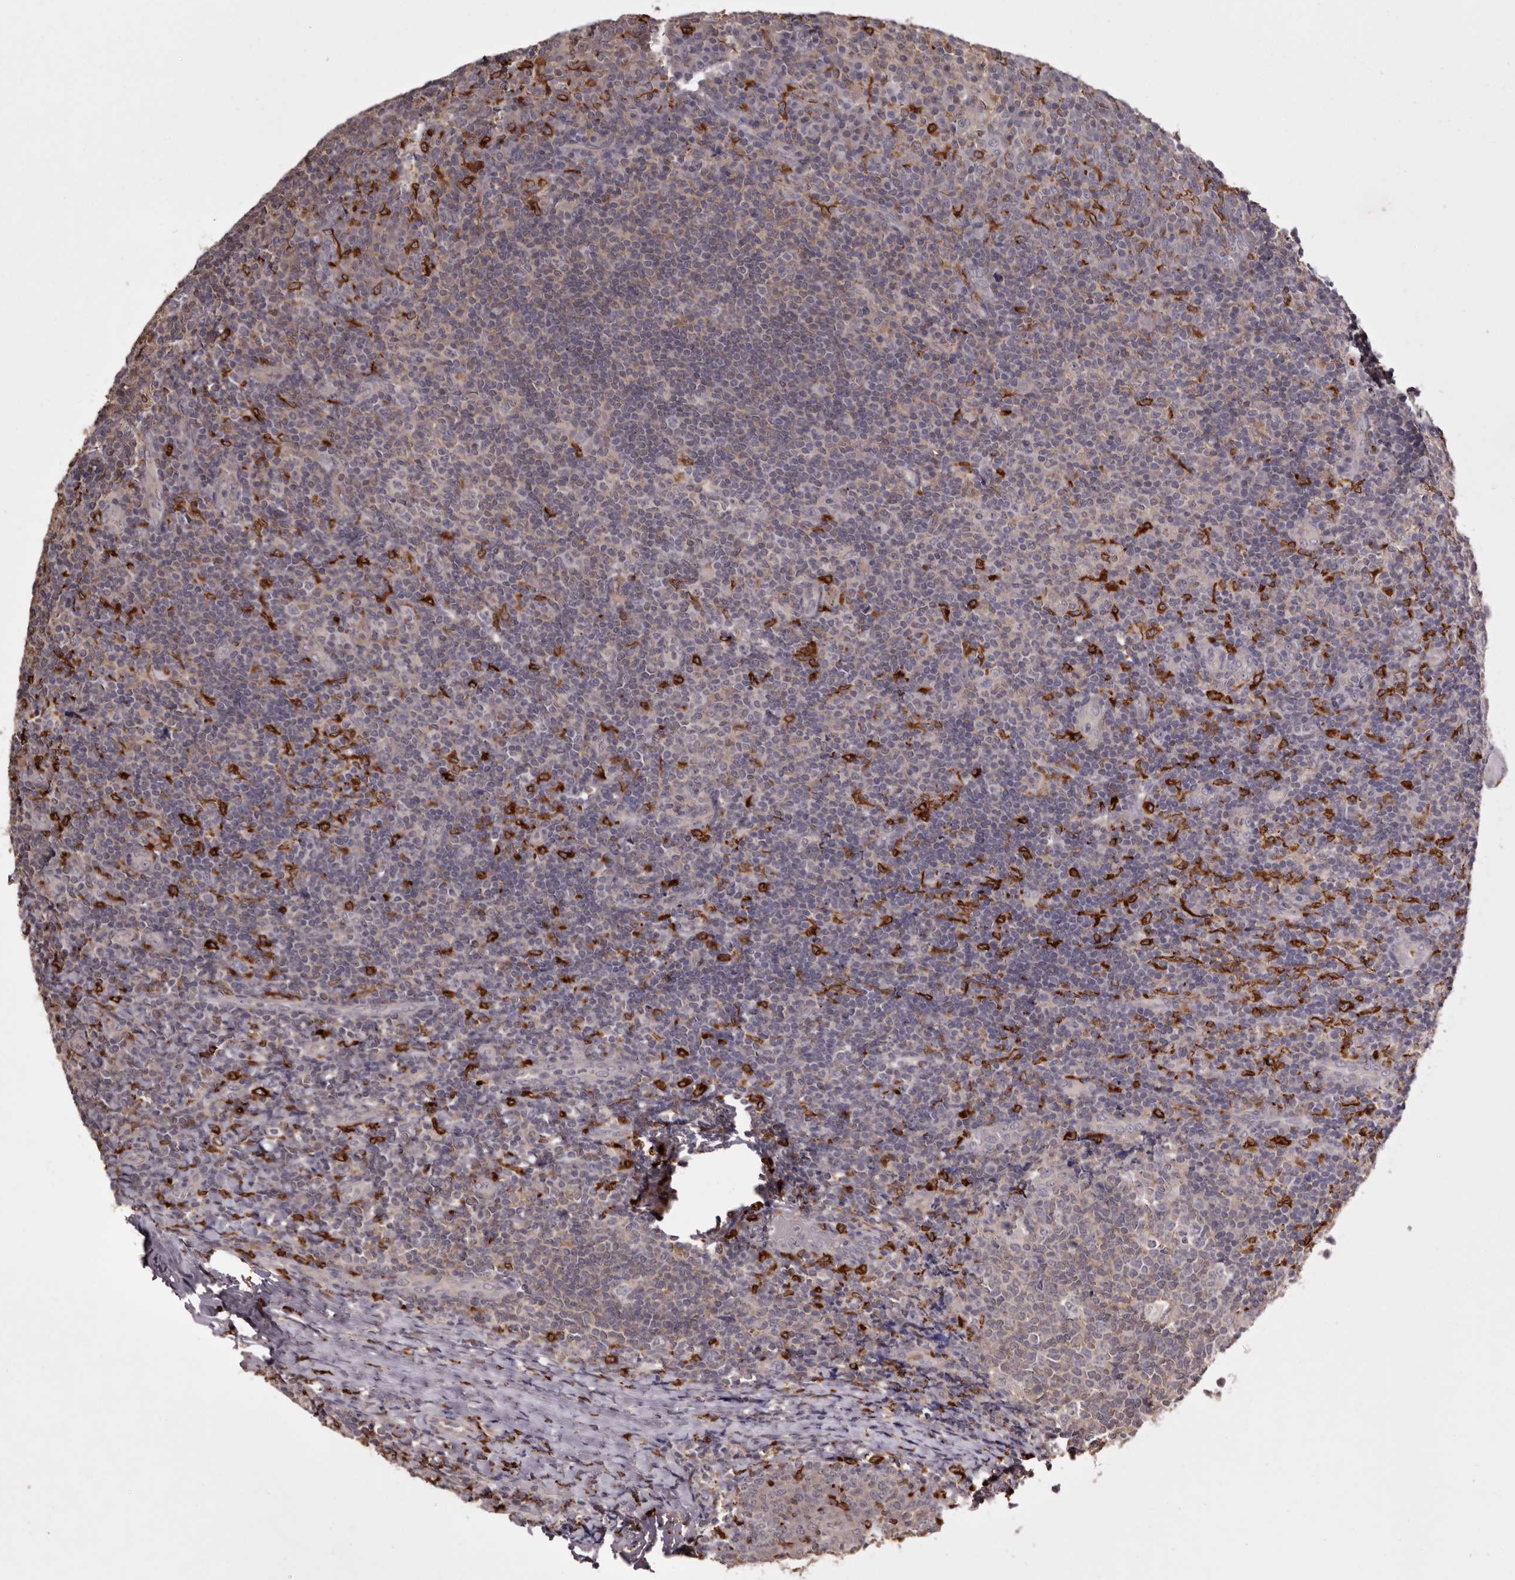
{"staining": {"intensity": "weak", "quantity": "<25%", "location": "cytoplasmic/membranous"}, "tissue": "tonsil", "cell_type": "Germinal center cells", "image_type": "normal", "snomed": [{"axis": "morphology", "description": "Normal tissue, NOS"}, {"axis": "topography", "description": "Tonsil"}], "caption": "This is an immunohistochemistry (IHC) image of unremarkable tonsil. There is no positivity in germinal center cells.", "gene": "TNNI1", "patient": {"sex": "female", "age": 19}}